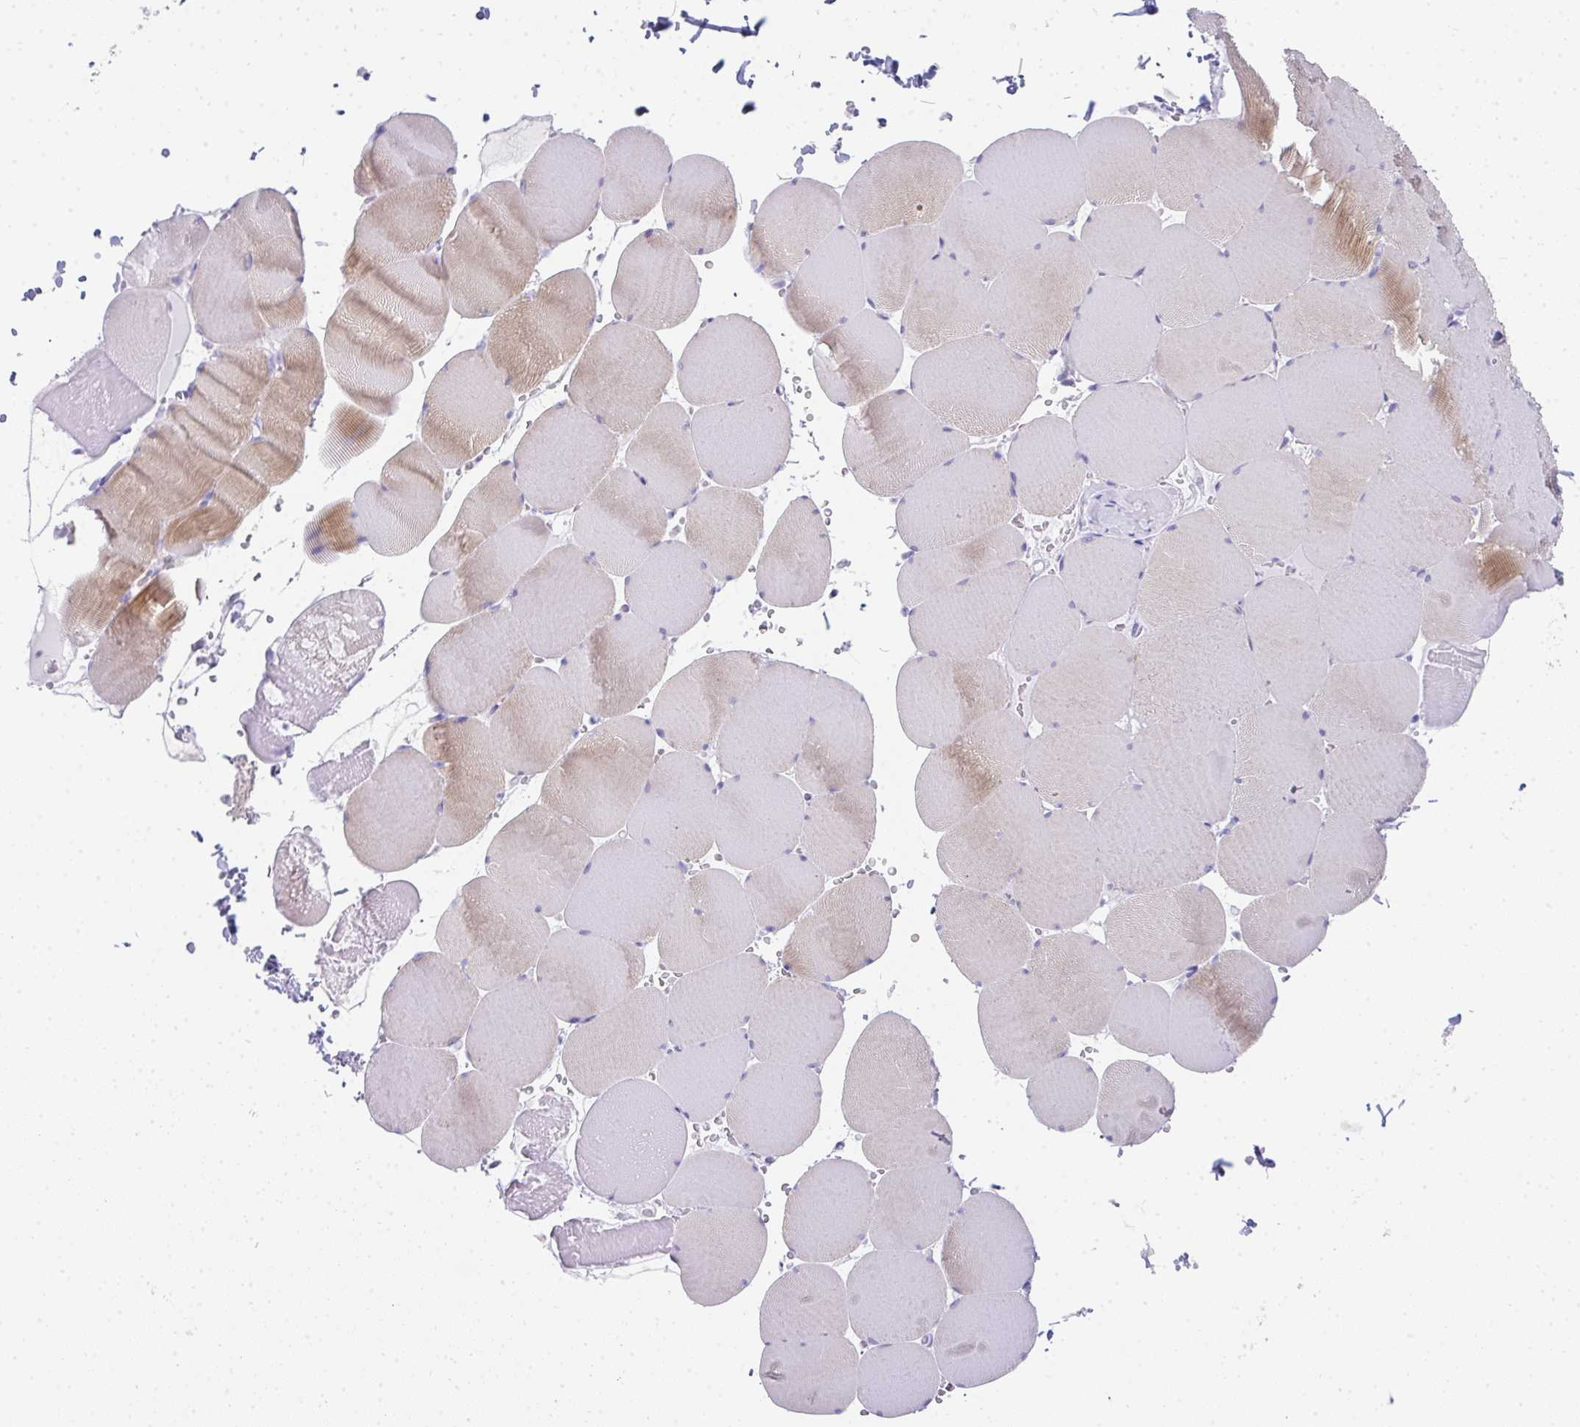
{"staining": {"intensity": "moderate", "quantity": "25%-75%", "location": "cytoplasmic/membranous"}, "tissue": "skeletal muscle", "cell_type": "Myocytes", "image_type": "normal", "snomed": [{"axis": "morphology", "description": "Normal tissue, NOS"}, {"axis": "topography", "description": "Skeletal muscle"}, {"axis": "topography", "description": "Head-Neck"}], "caption": "Protein staining of unremarkable skeletal muscle displays moderate cytoplasmic/membranous expression in approximately 25%-75% of myocytes. The protein is stained brown, and the nuclei are stained in blue (DAB (3,3'-diaminobenzidine) IHC with brightfield microscopy, high magnification).", "gene": "RLF", "patient": {"sex": "male", "age": 66}}